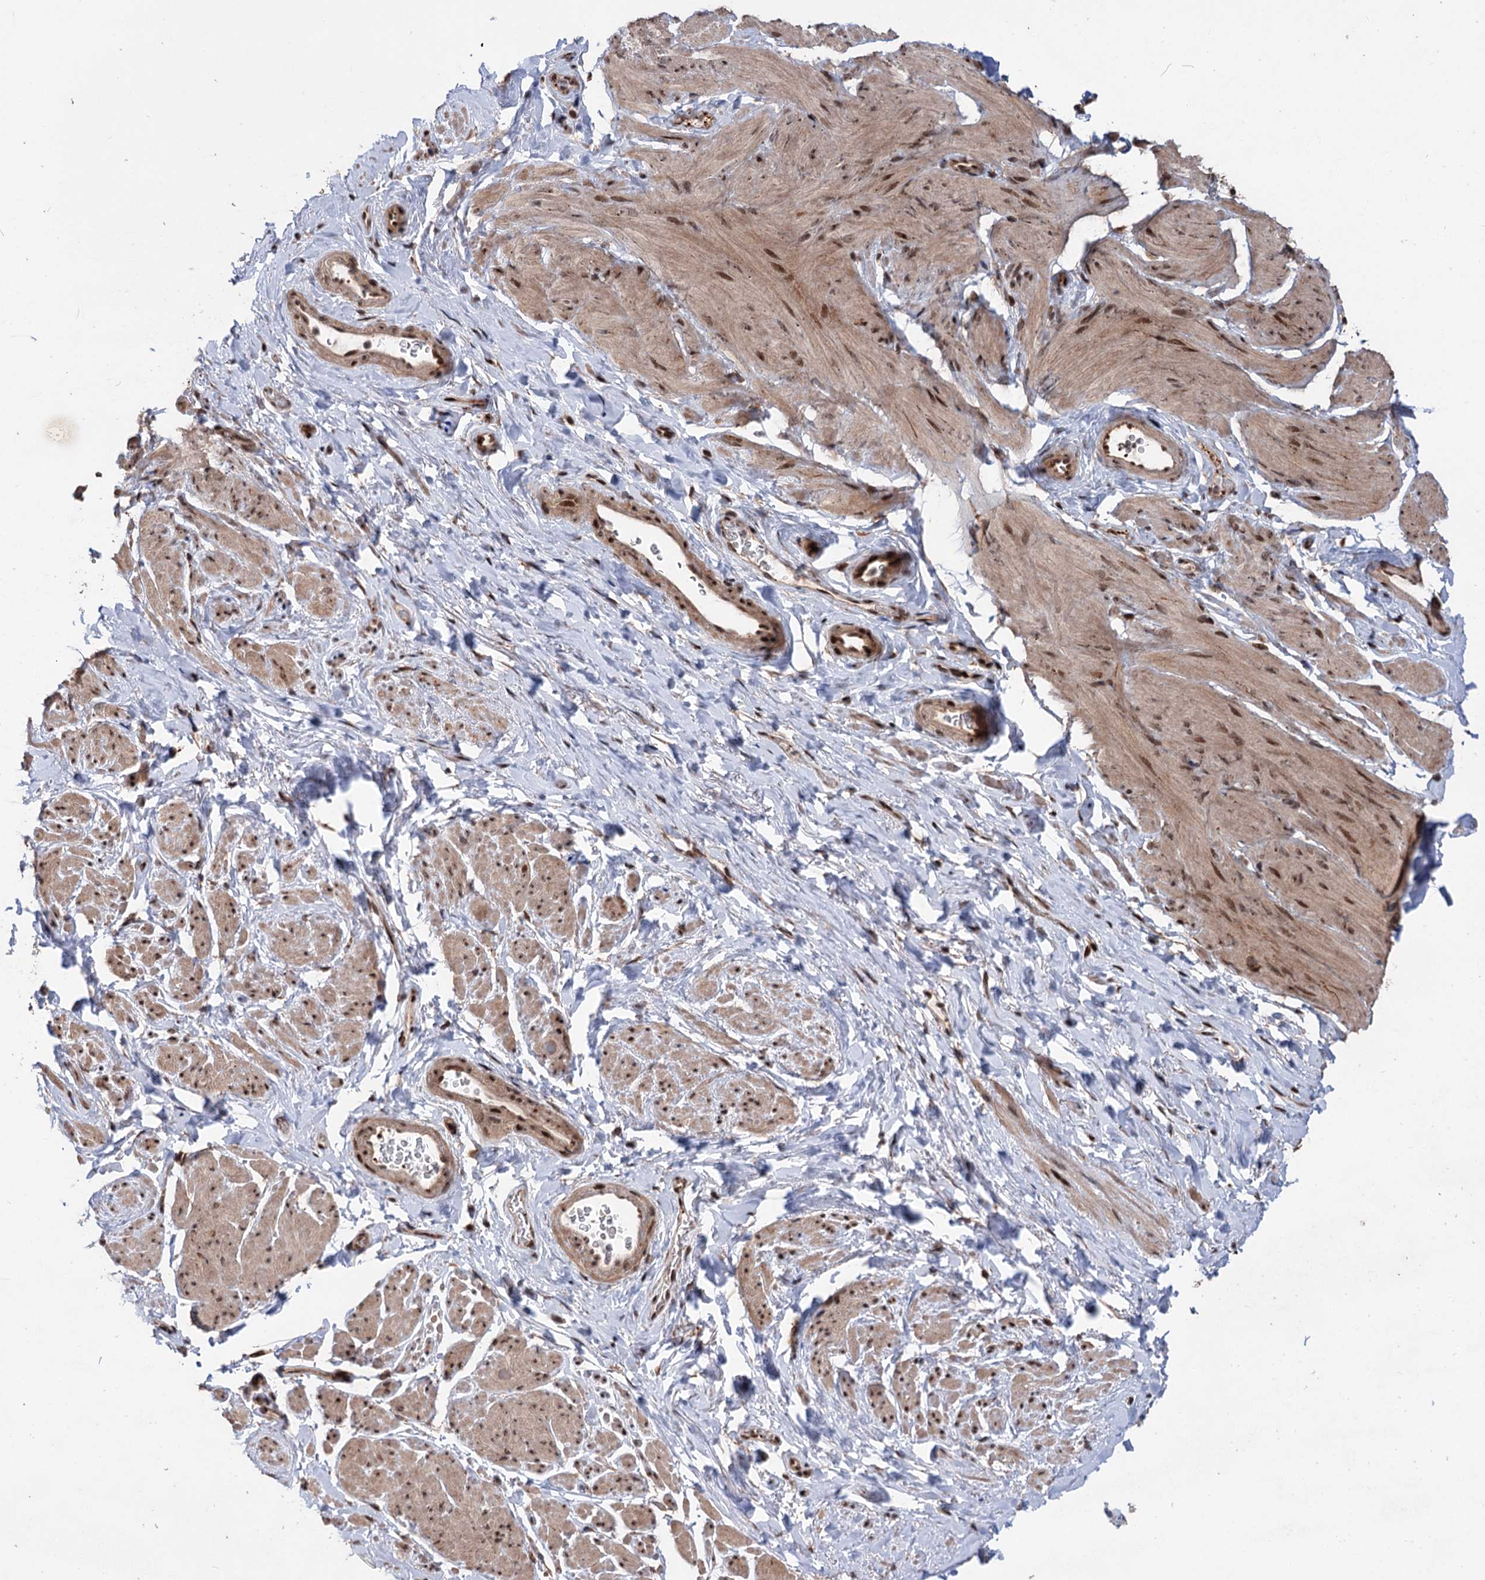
{"staining": {"intensity": "moderate", "quantity": ">75%", "location": "cytoplasmic/membranous,nuclear"}, "tissue": "smooth muscle", "cell_type": "Smooth muscle cells", "image_type": "normal", "snomed": [{"axis": "morphology", "description": "Normal tissue, NOS"}, {"axis": "topography", "description": "Smooth muscle"}, {"axis": "topography", "description": "Peripheral nerve tissue"}], "caption": "Smooth muscle stained with IHC displays moderate cytoplasmic/membranous,nuclear staining in about >75% of smooth muscle cells.", "gene": "MAML1", "patient": {"sex": "male", "age": 69}}